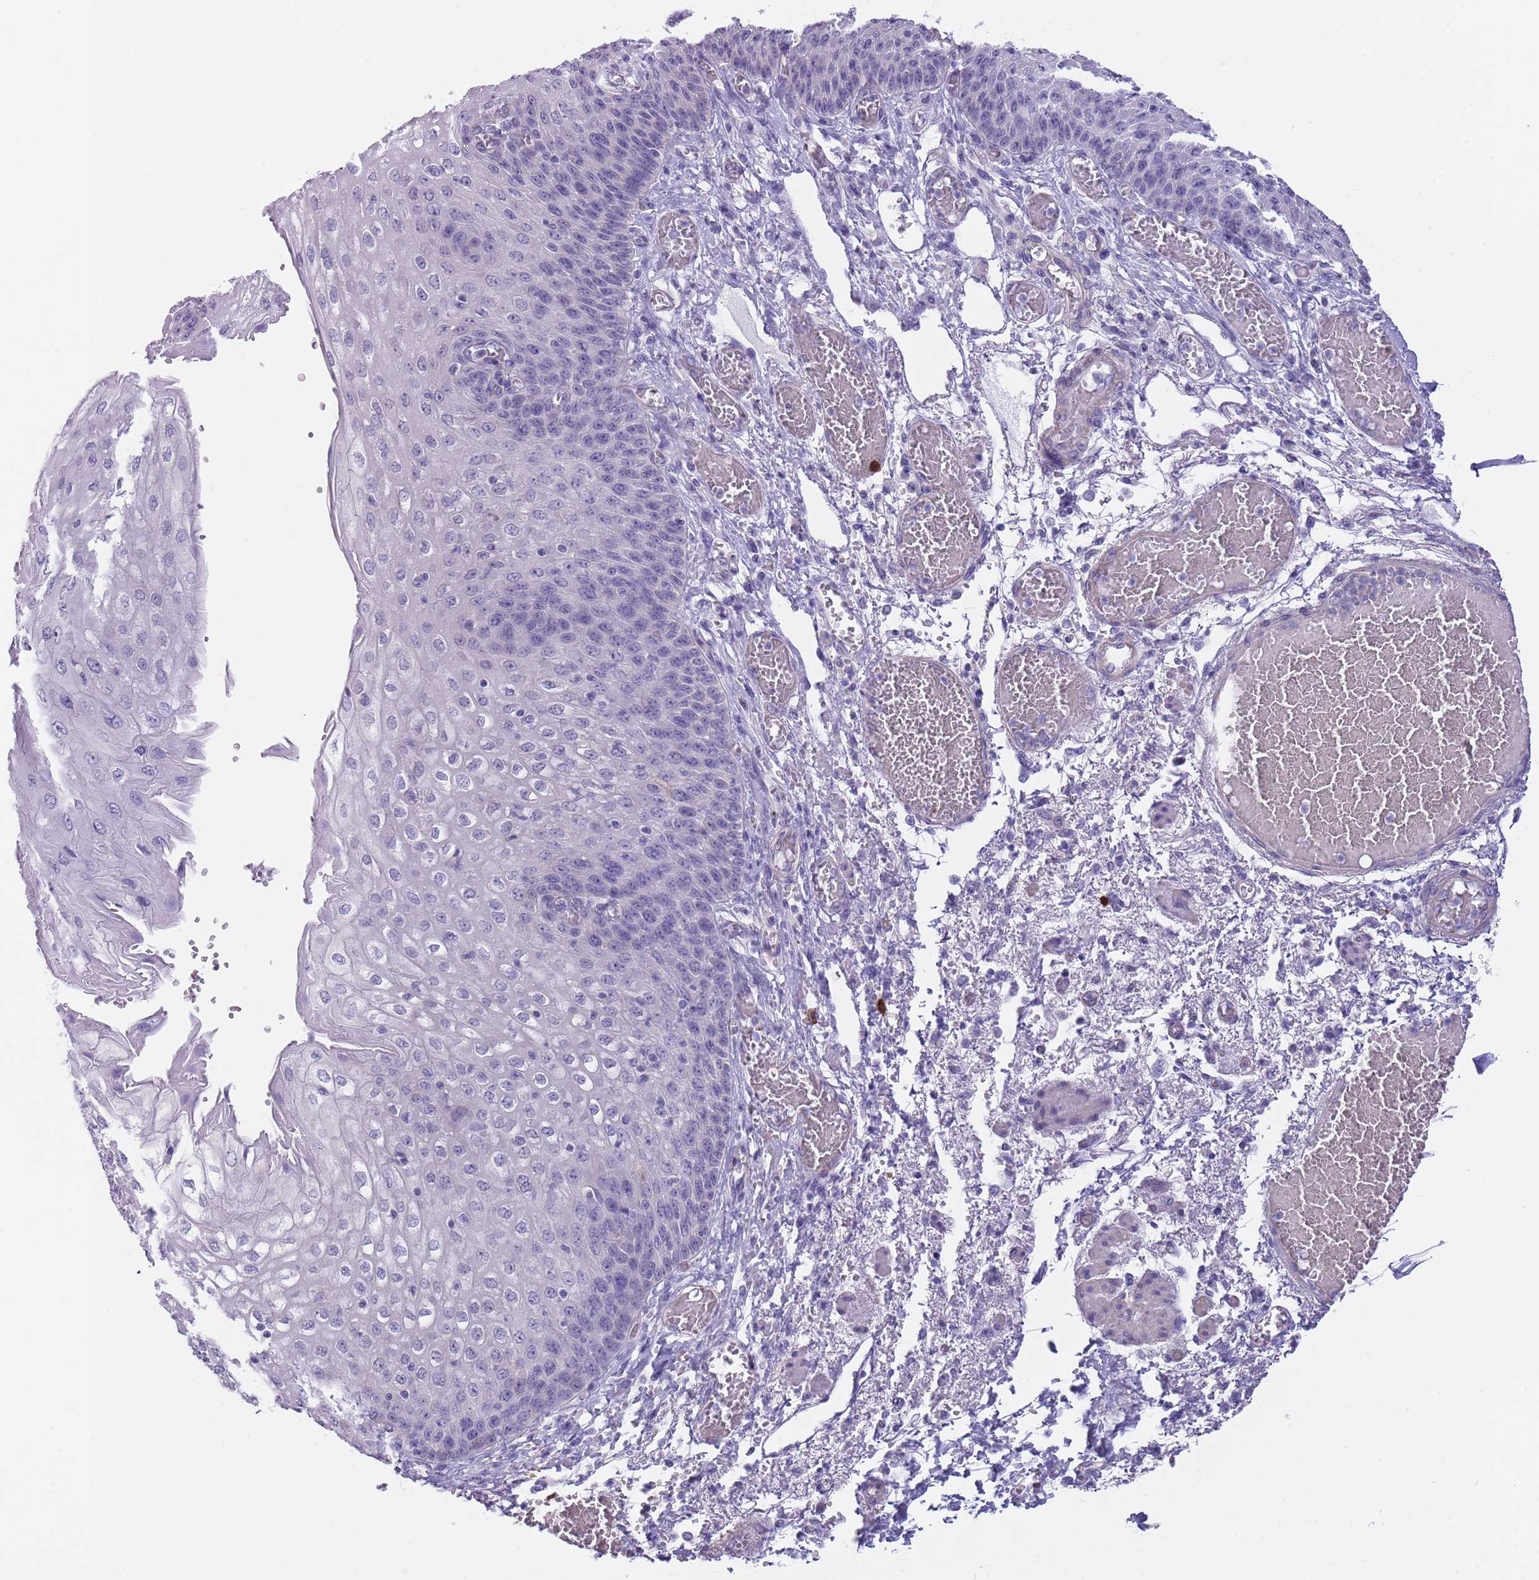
{"staining": {"intensity": "negative", "quantity": "none", "location": "none"}, "tissue": "esophagus", "cell_type": "Squamous epithelial cells", "image_type": "normal", "snomed": [{"axis": "morphology", "description": "Normal tissue, NOS"}, {"axis": "topography", "description": "Esophagus"}], "caption": "Micrograph shows no protein positivity in squamous epithelial cells of unremarkable esophagus. Nuclei are stained in blue.", "gene": "TSGA13", "patient": {"sex": "male", "age": 81}}